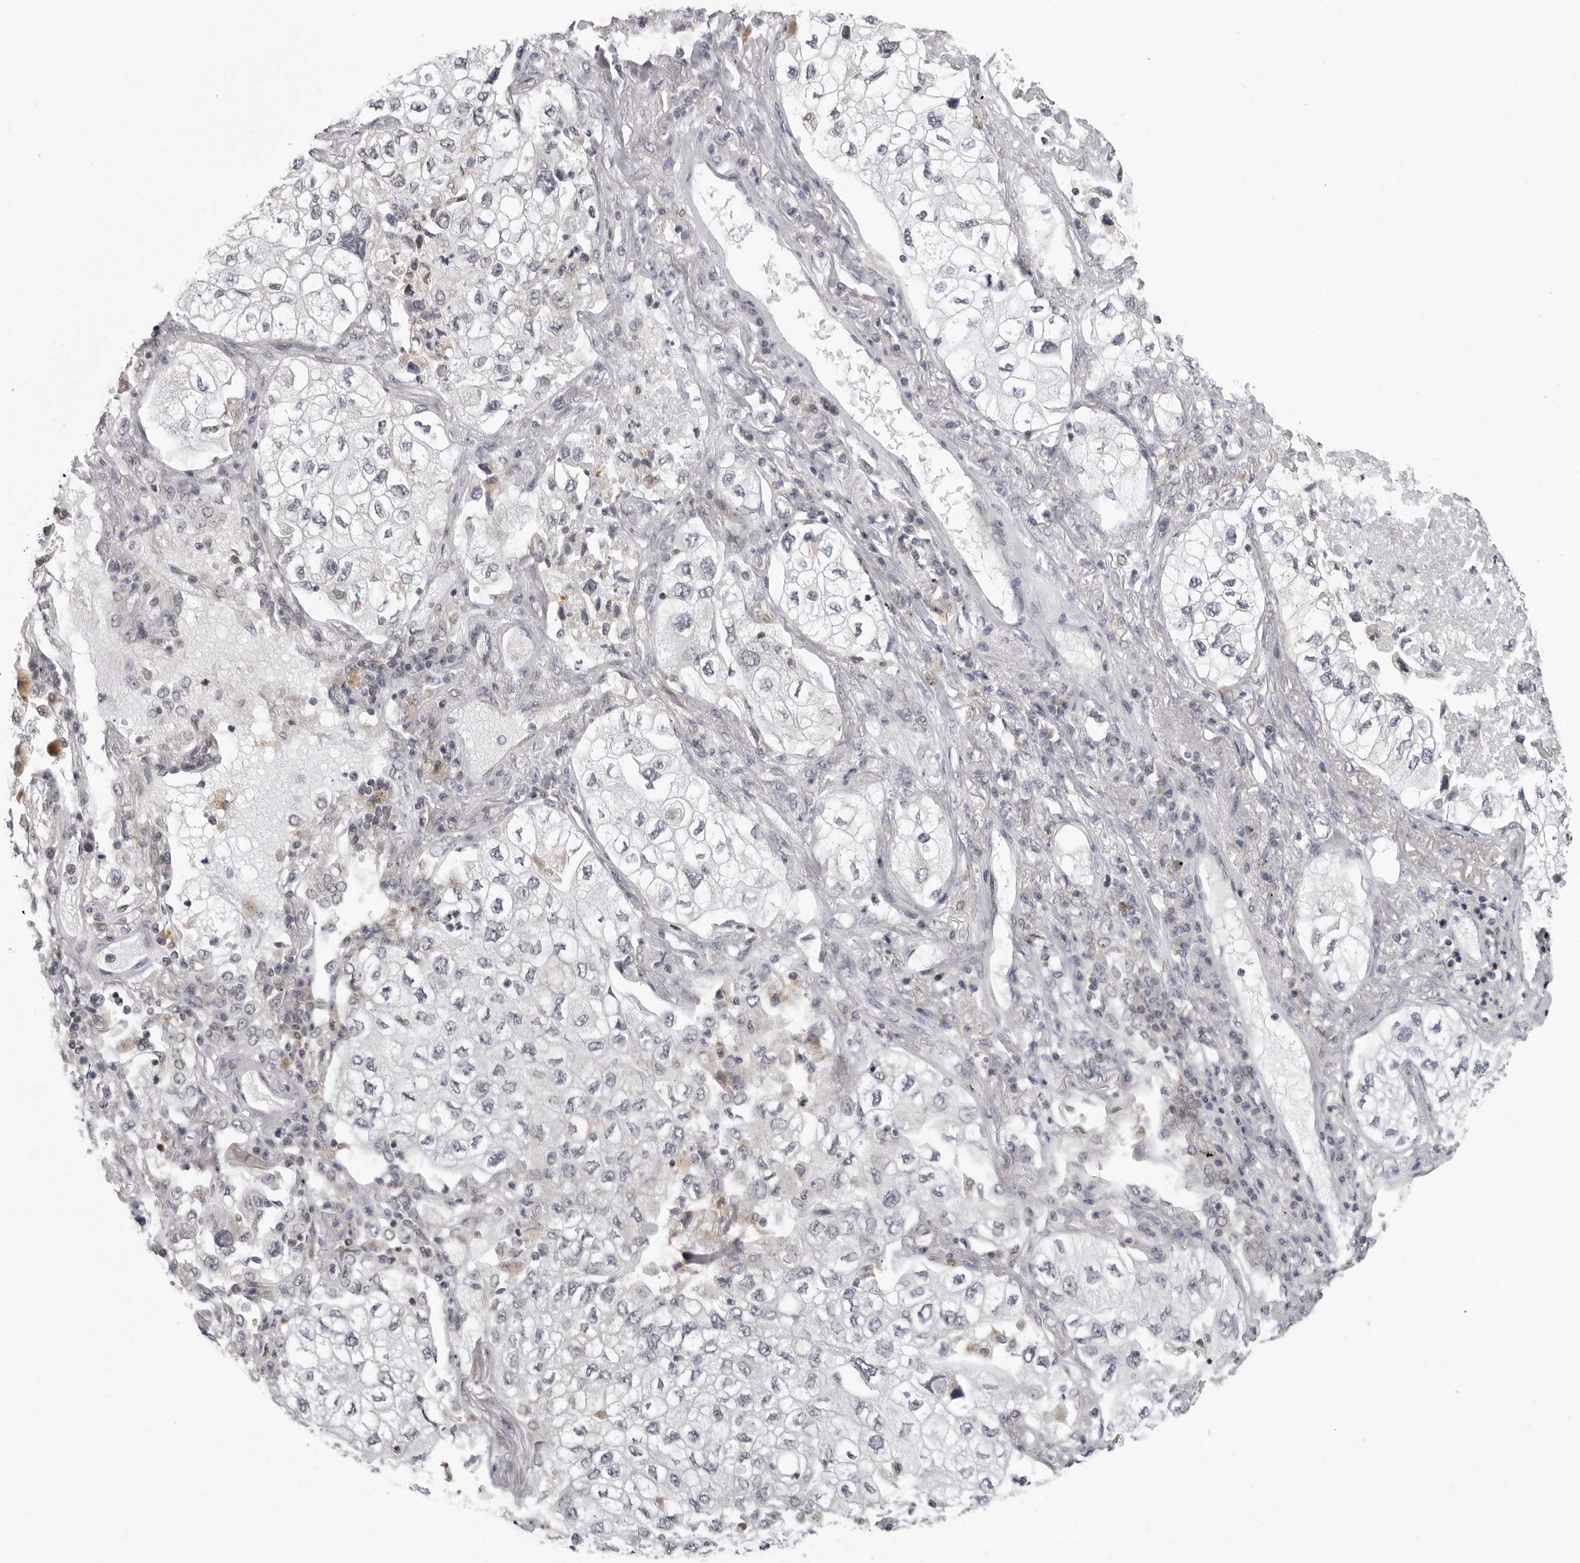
{"staining": {"intensity": "negative", "quantity": "none", "location": "none"}, "tissue": "lung cancer", "cell_type": "Tumor cells", "image_type": "cancer", "snomed": [{"axis": "morphology", "description": "Adenocarcinoma, NOS"}, {"axis": "topography", "description": "Lung"}], "caption": "Tumor cells show no significant staining in lung cancer. (DAB IHC with hematoxylin counter stain).", "gene": "MAPK12", "patient": {"sex": "male", "age": 63}}